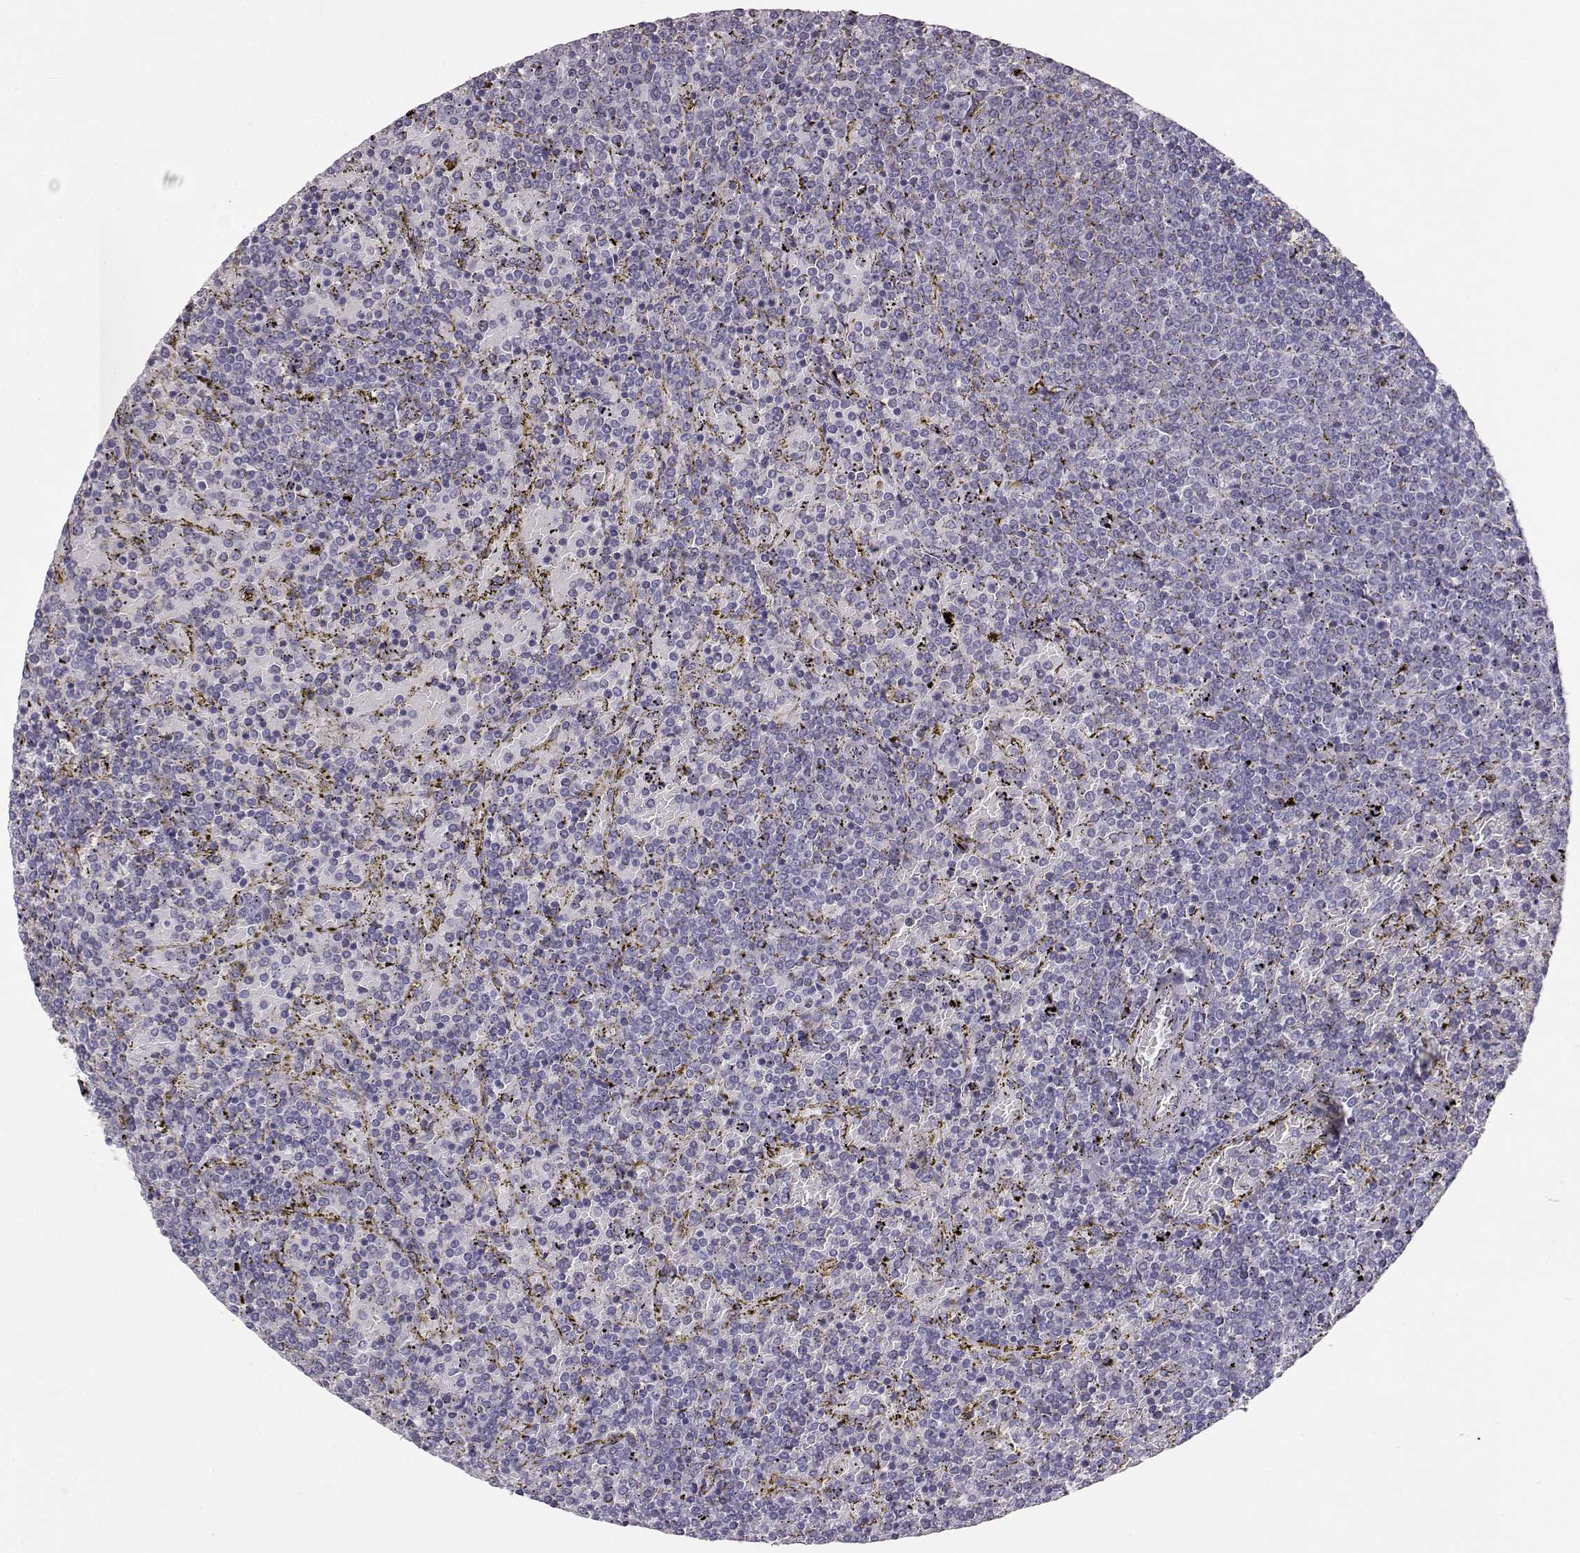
{"staining": {"intensity": "negative", "quantity": "none", "location": "none"}, "tissue": "lymphoma", "cell_type": "Tumor cells", "image_type": "cancer", "snomed": [{"axis": "morphology", "description": "Malignant lymphoma, non-Hodgkin's type, Low grade"}, {"axis": "topography", "description": "Spleen"}], "caption": "This micrograph is of low-grade malignant lymphoma, non-Hodgkin's type stained with immunohistochemistry to label a protein in brown with the nuclei are counter-stained blue. There is no staining in tumor cells.", "gene": "LAMB3", "patient": {"sex": "female", "age": 77}}